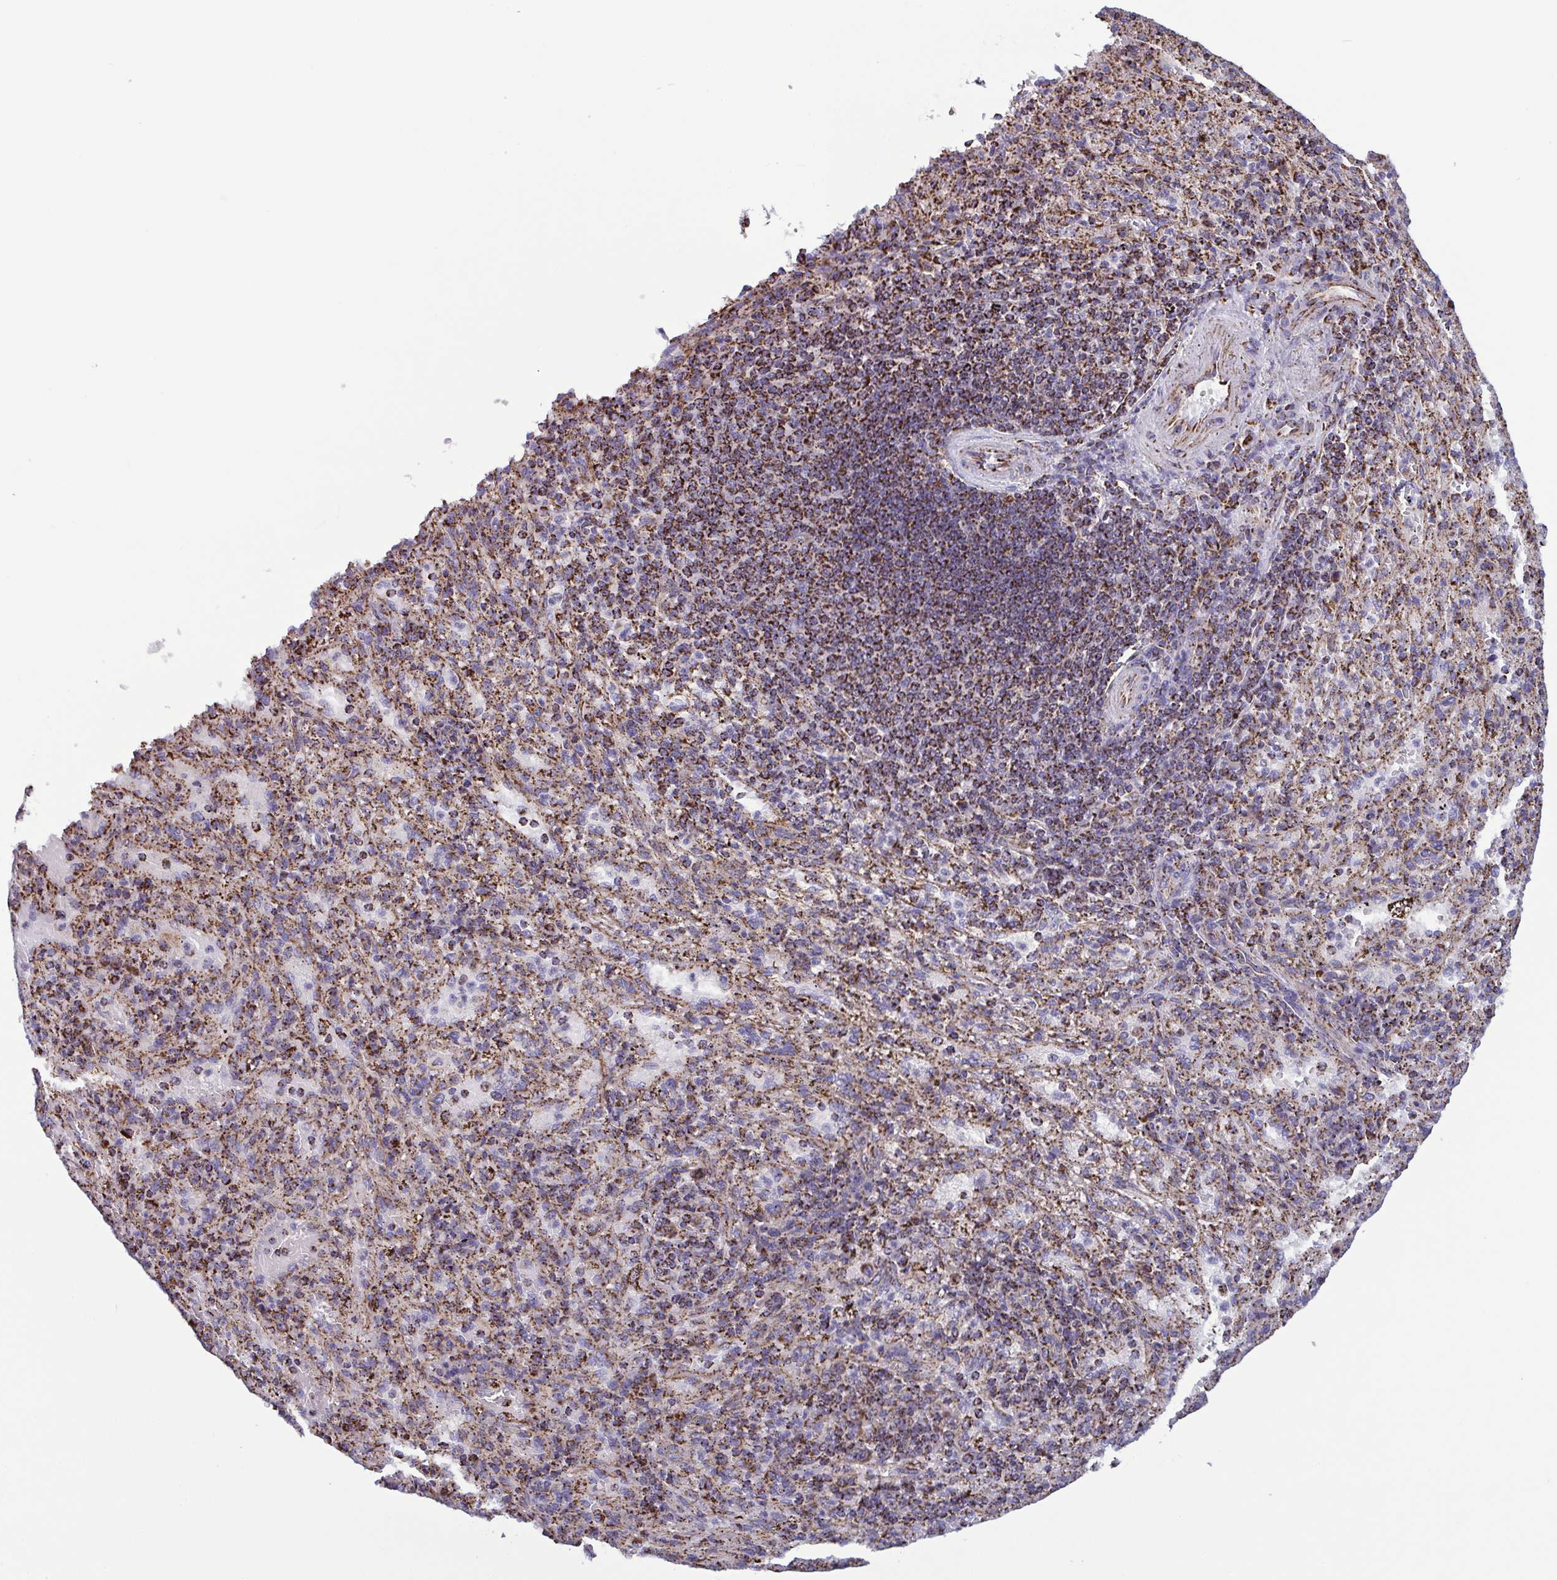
{"staining": {"intensity": "strong", "quantity": ">75%", "location": "cytoplasmic/membranous"}, "tissue": "spleen", "cell_type": "Cells in red pulp", "image_type": "normal", "snomed": [{"axis": "morphology", "description": "Normal tissue, NOS"}, {"axis": "topography", "description": "Spleen"}], "caption": "Protein staining by immunohistochemistry (IHC) exhibits strong cytoplasmic/membranous staining in about >75% of cells in red pulp in benign spleen.", "gene": "CSDE1", "patient": {"sex": "male", "age": 57}}